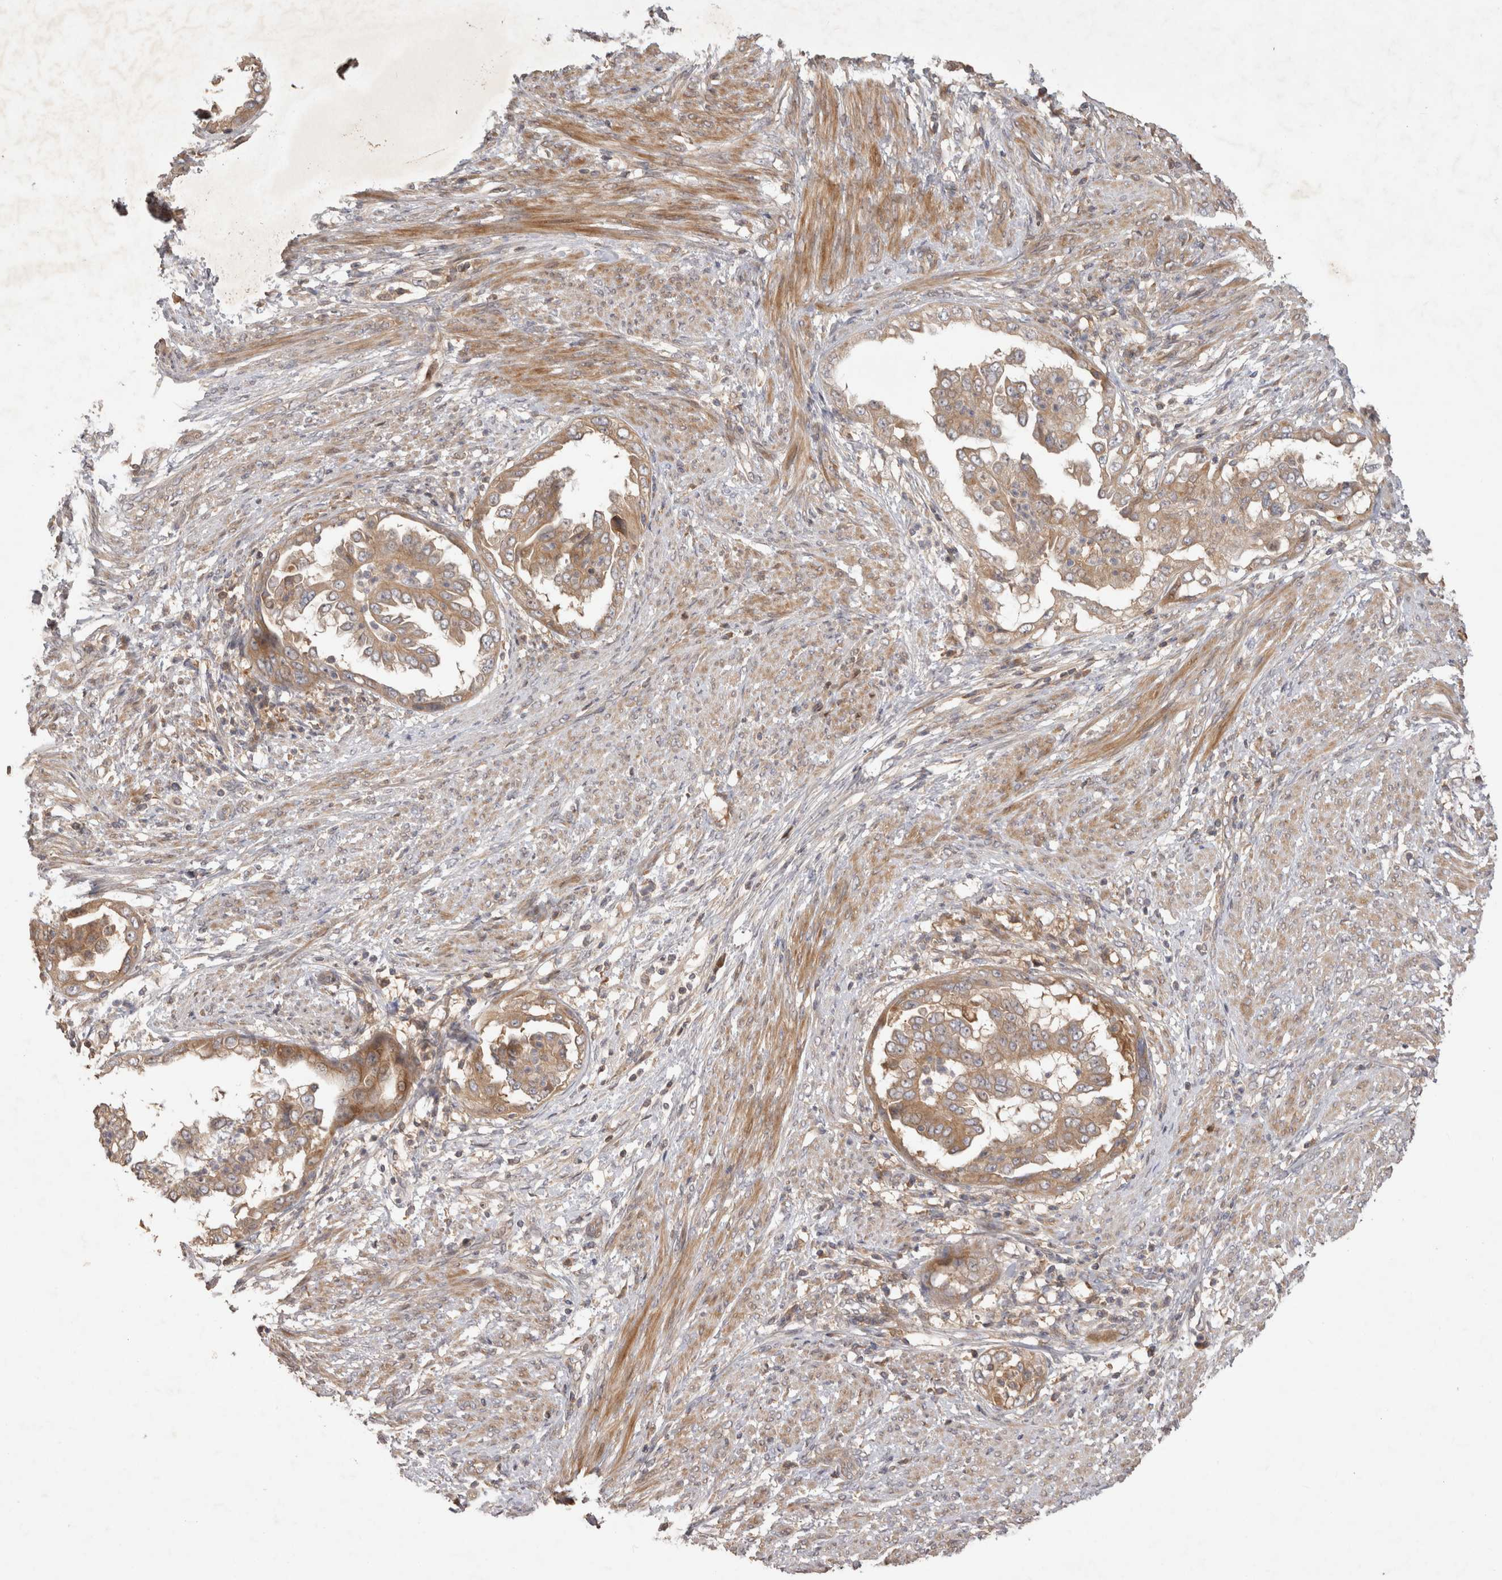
{"staining": {"intensity": "weak", "quantity": ">75%", "location": "cytoplasmic/membranous"}, "tissue": "endometrial cancer", "cell_type": "Tumor cells", "image_type": "cancer", "snomed": [{"axis": "morphology", "description": "Adenocarcinoma, NOS"}, {"axis": "topography", "description": "Endometrium"}], "caption": "A histopathology image of endometrial adenocarcinoma stained for a protein shows weak cytoplasmic/membranous brown staining in tumor cells.", "gene": "PPP1R42", "patient": {"sex": "female", "age": 85}}